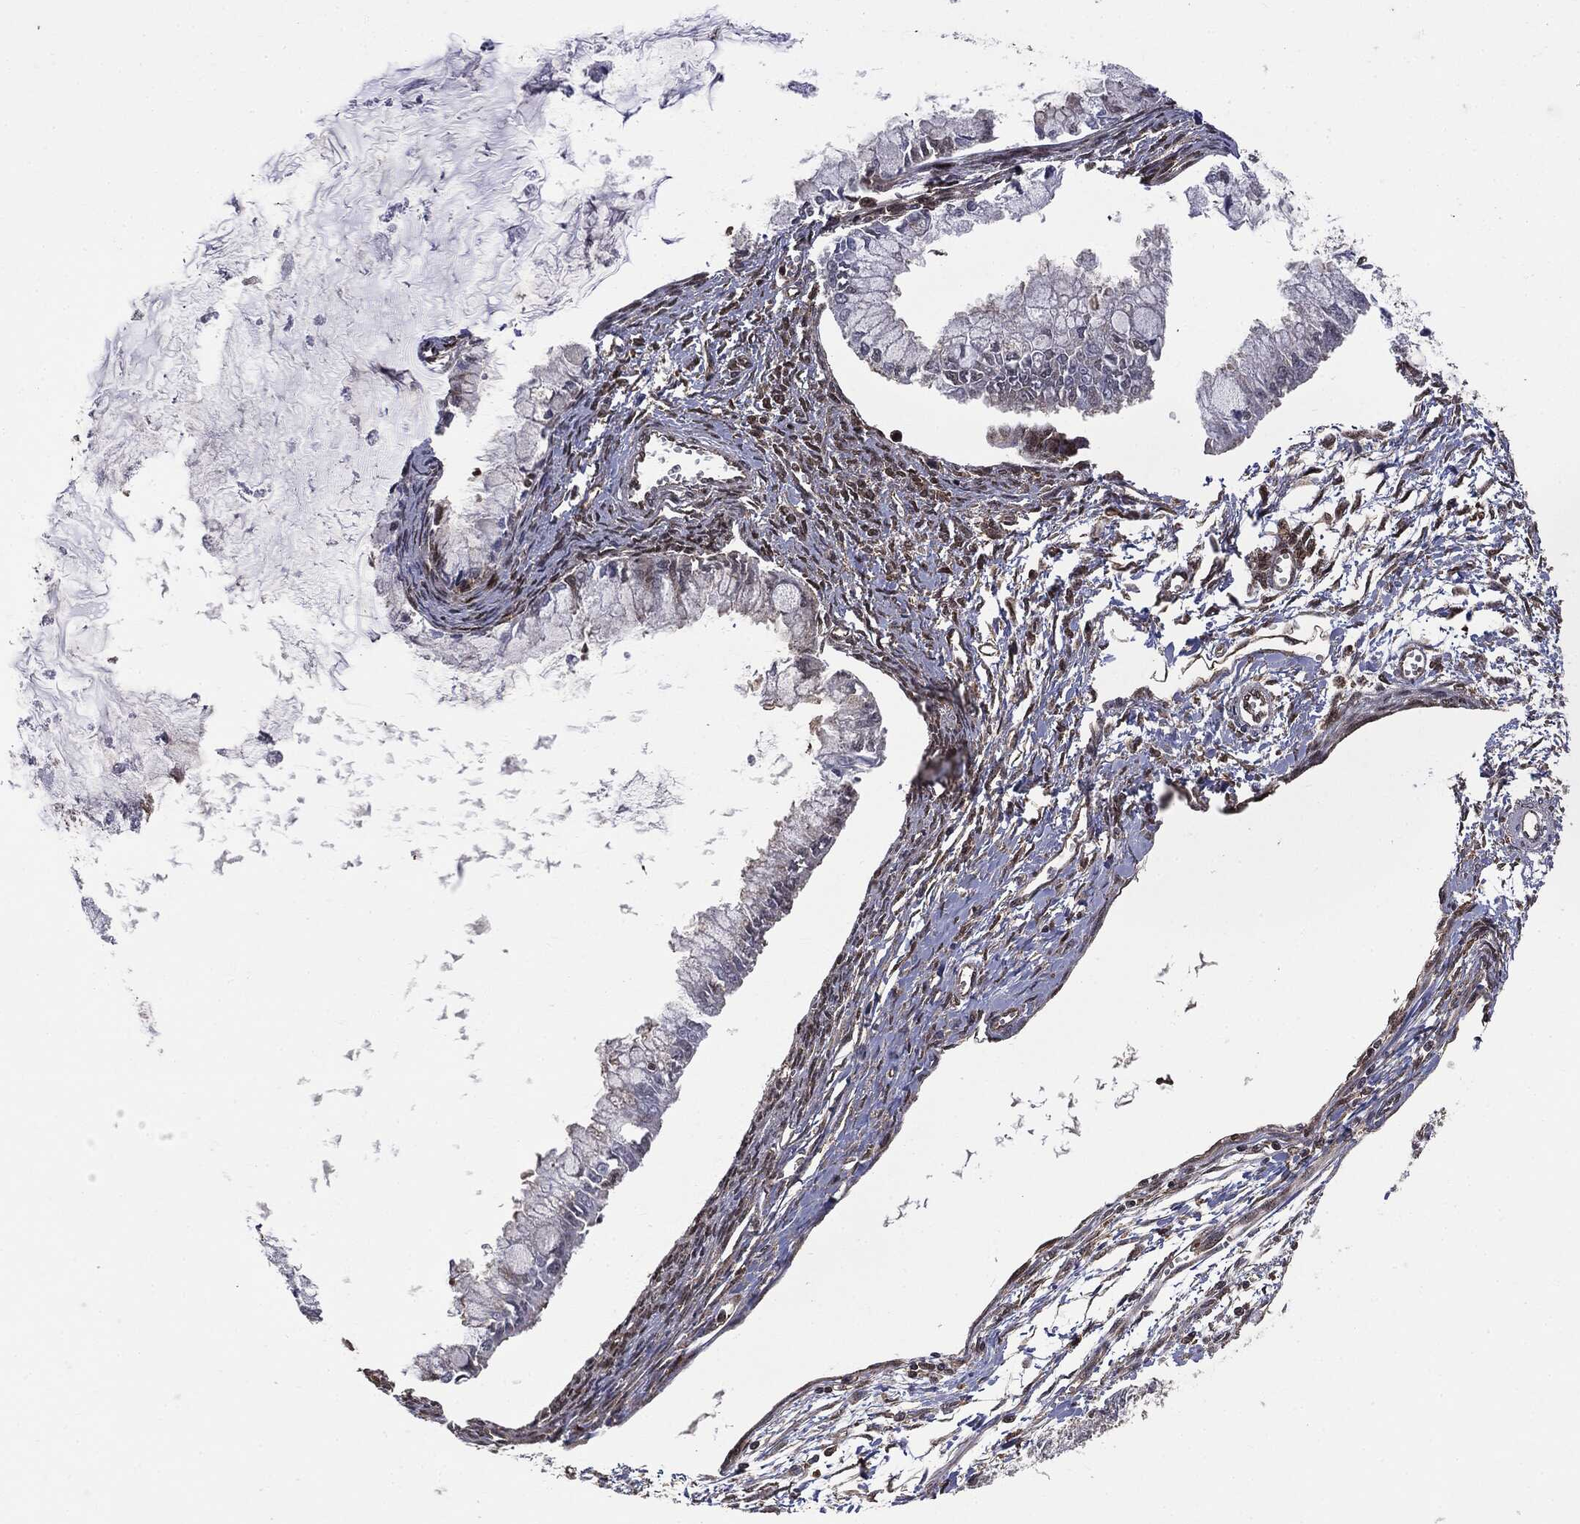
{"staining": {"intensity": "negative", "quantity": "none", "location": "none"}, "tissue": "ovarian cancer", "cell_type": "Tumor cells", "image_type": "cancer", "snomed": [{"axis": "morphology", "description": "Cystadenocarcinoma, mucinous, NOS"}, {"axis": "topography", "description": "Ovary"}], "caption": "Tumor cells show no significant protein positivity in ovarian cancer.", "gene": "PTPA", "patient": {"sex": "female", "age": 34}}